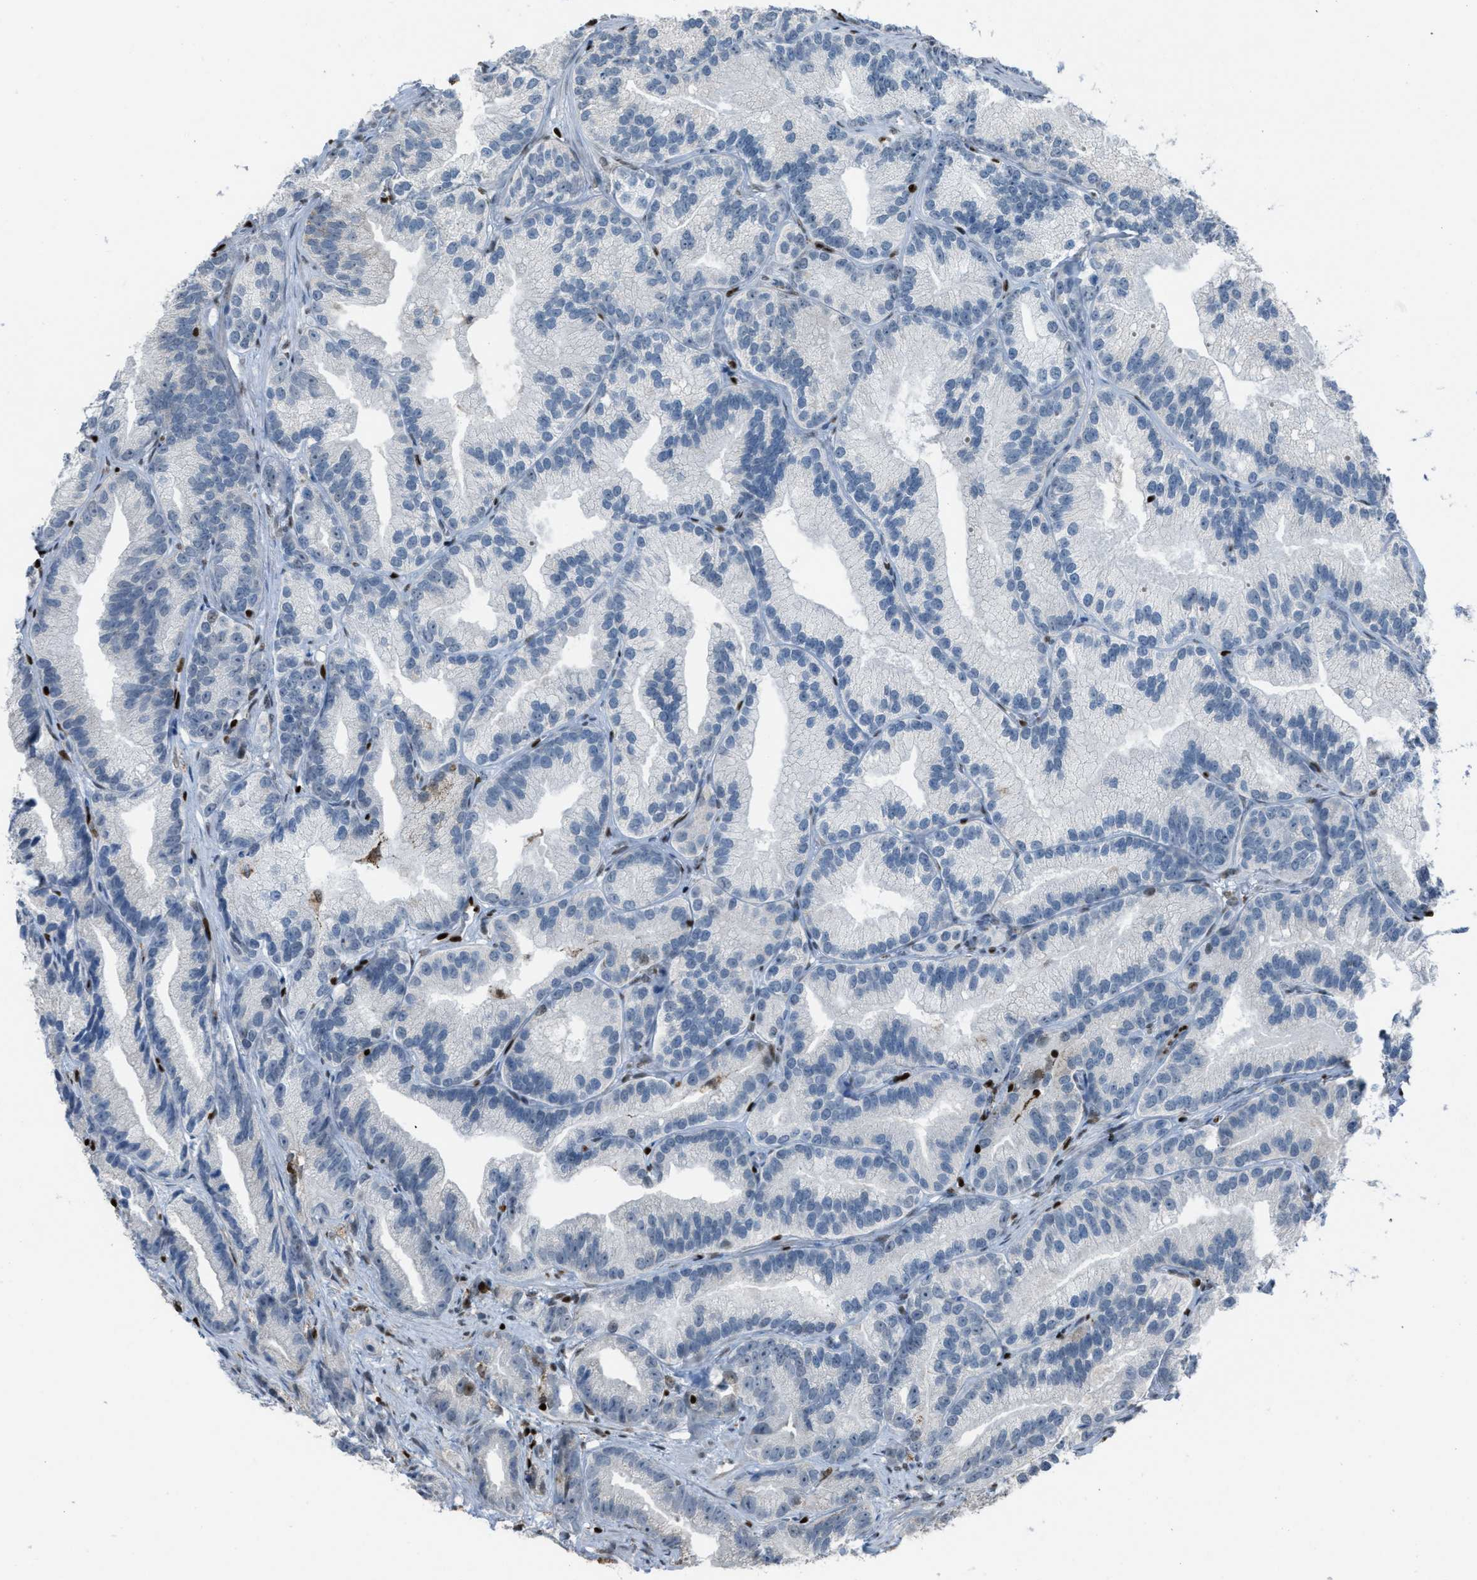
{"staining": {"intensity": "negative", "quantity": "none", "location": "none"}, "tissue": "prostate cancer", "cell_type": "Tumor cells", "image_type": "cancer", "snomed": [{"axis": "morphology", "description": "Adenocarcinoma, Low grade"}, {"axis": "topography", "description": "Prostate"}], "caption": "High power microscopy image of an immunohistochemistry (IHC) photomicrograph of low-grade adenocarcinoma (prostate), revealing no significant positivity in tumor cells.", "gene": "SLFN5", "patient": {"sex": "male", "age": 89}}